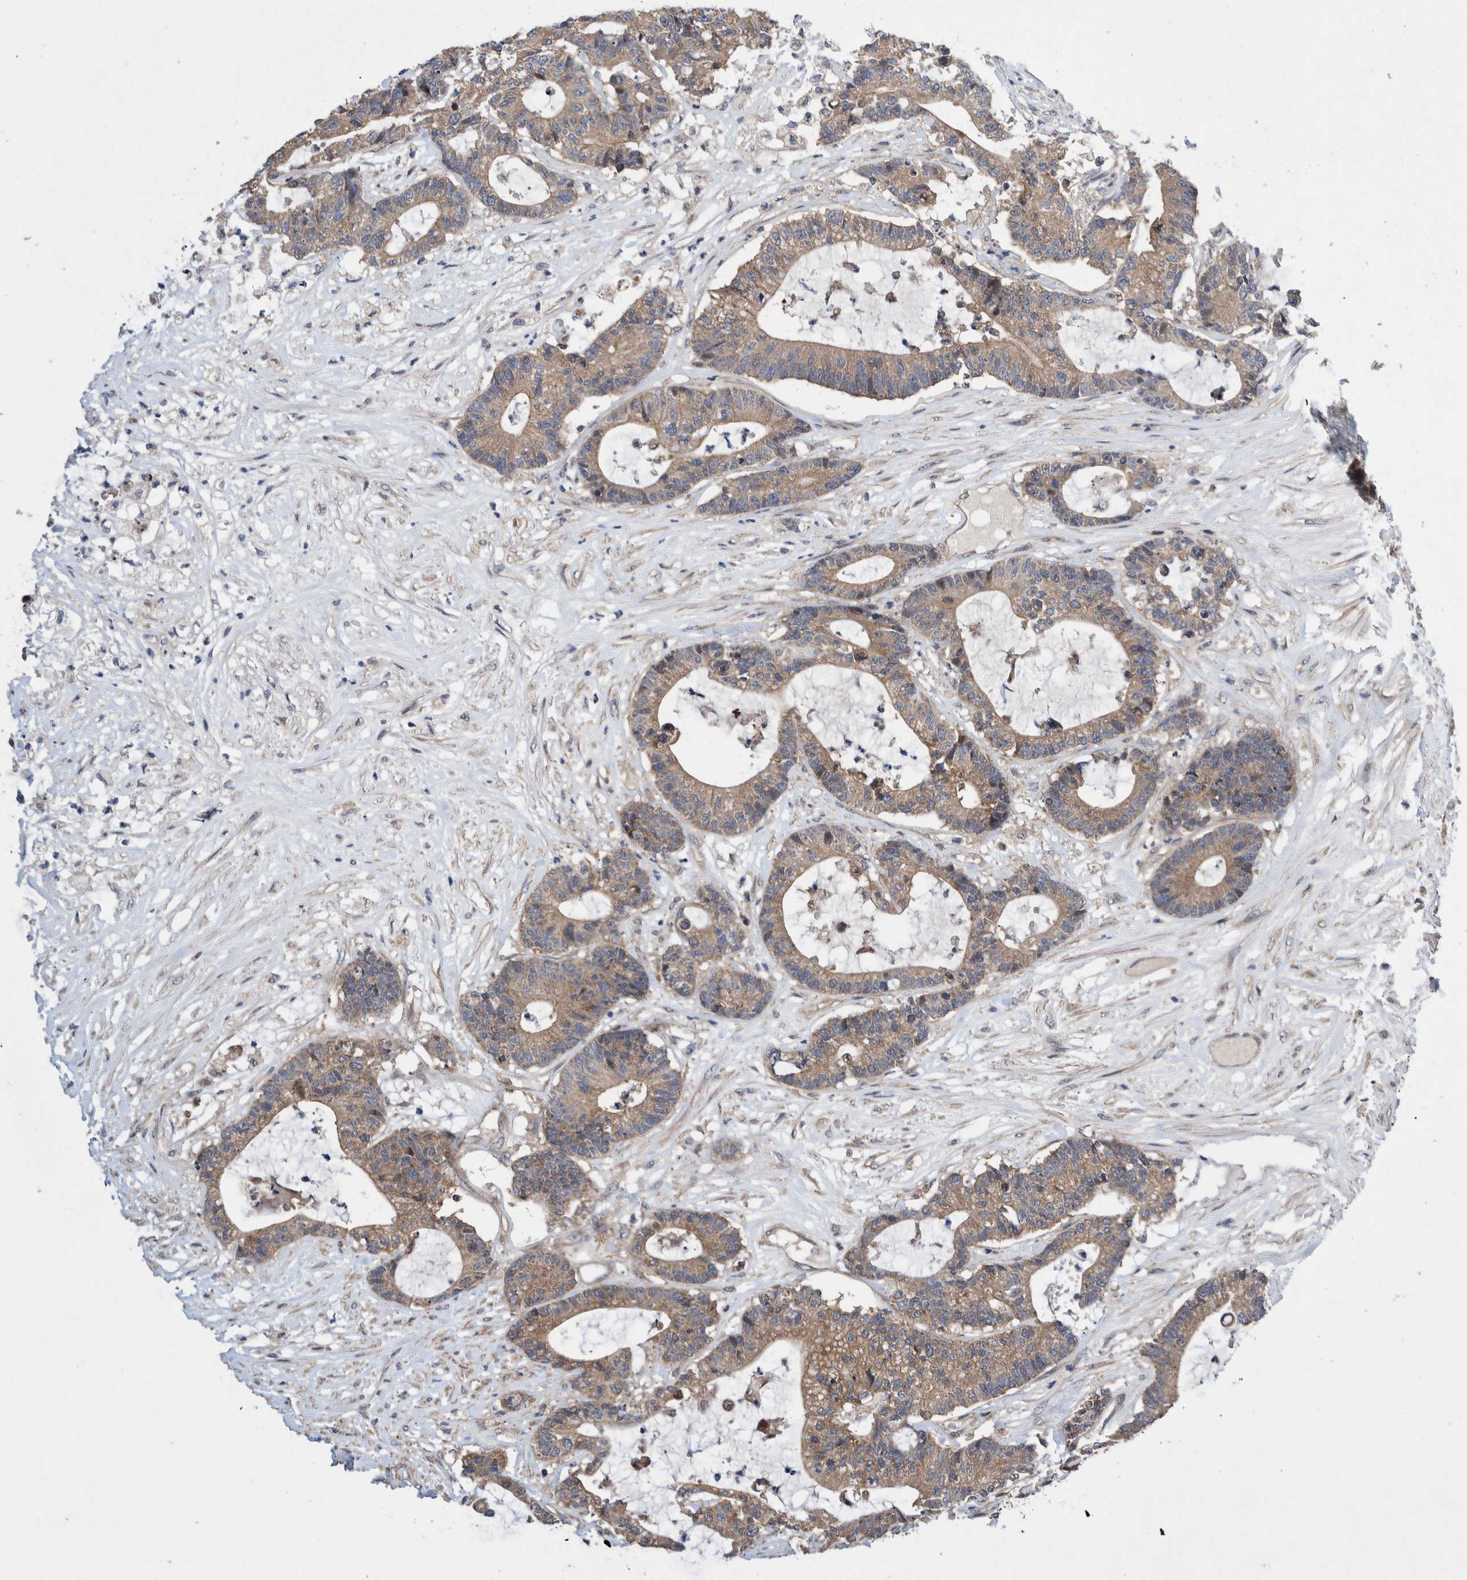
{"staining": {"intensity": "weak", "quantity": ">75%", "location": "cytoplasmic/membranous"}, "tissue": "colorectal cancer", "cell_type": "Tumor cells", "image_type": "cancer", "snomed": [{"axis": "morphology", "description": "Adenocarcinoma, NOS"}, {"axis": "topography", "description": "Colon"}], "caption": "Brown immunohistochemical staining in colorectal cancer demonstrates weak cytoplasmic/membranous staining in approximately >75% of tumor cells. (DAB (3,3'-diaminobenzidine) IHC, brown staining for protein, blue staining for nuclei).", "gene": "PIK3R6", "patient": {"sex": "female", "age": 84}}